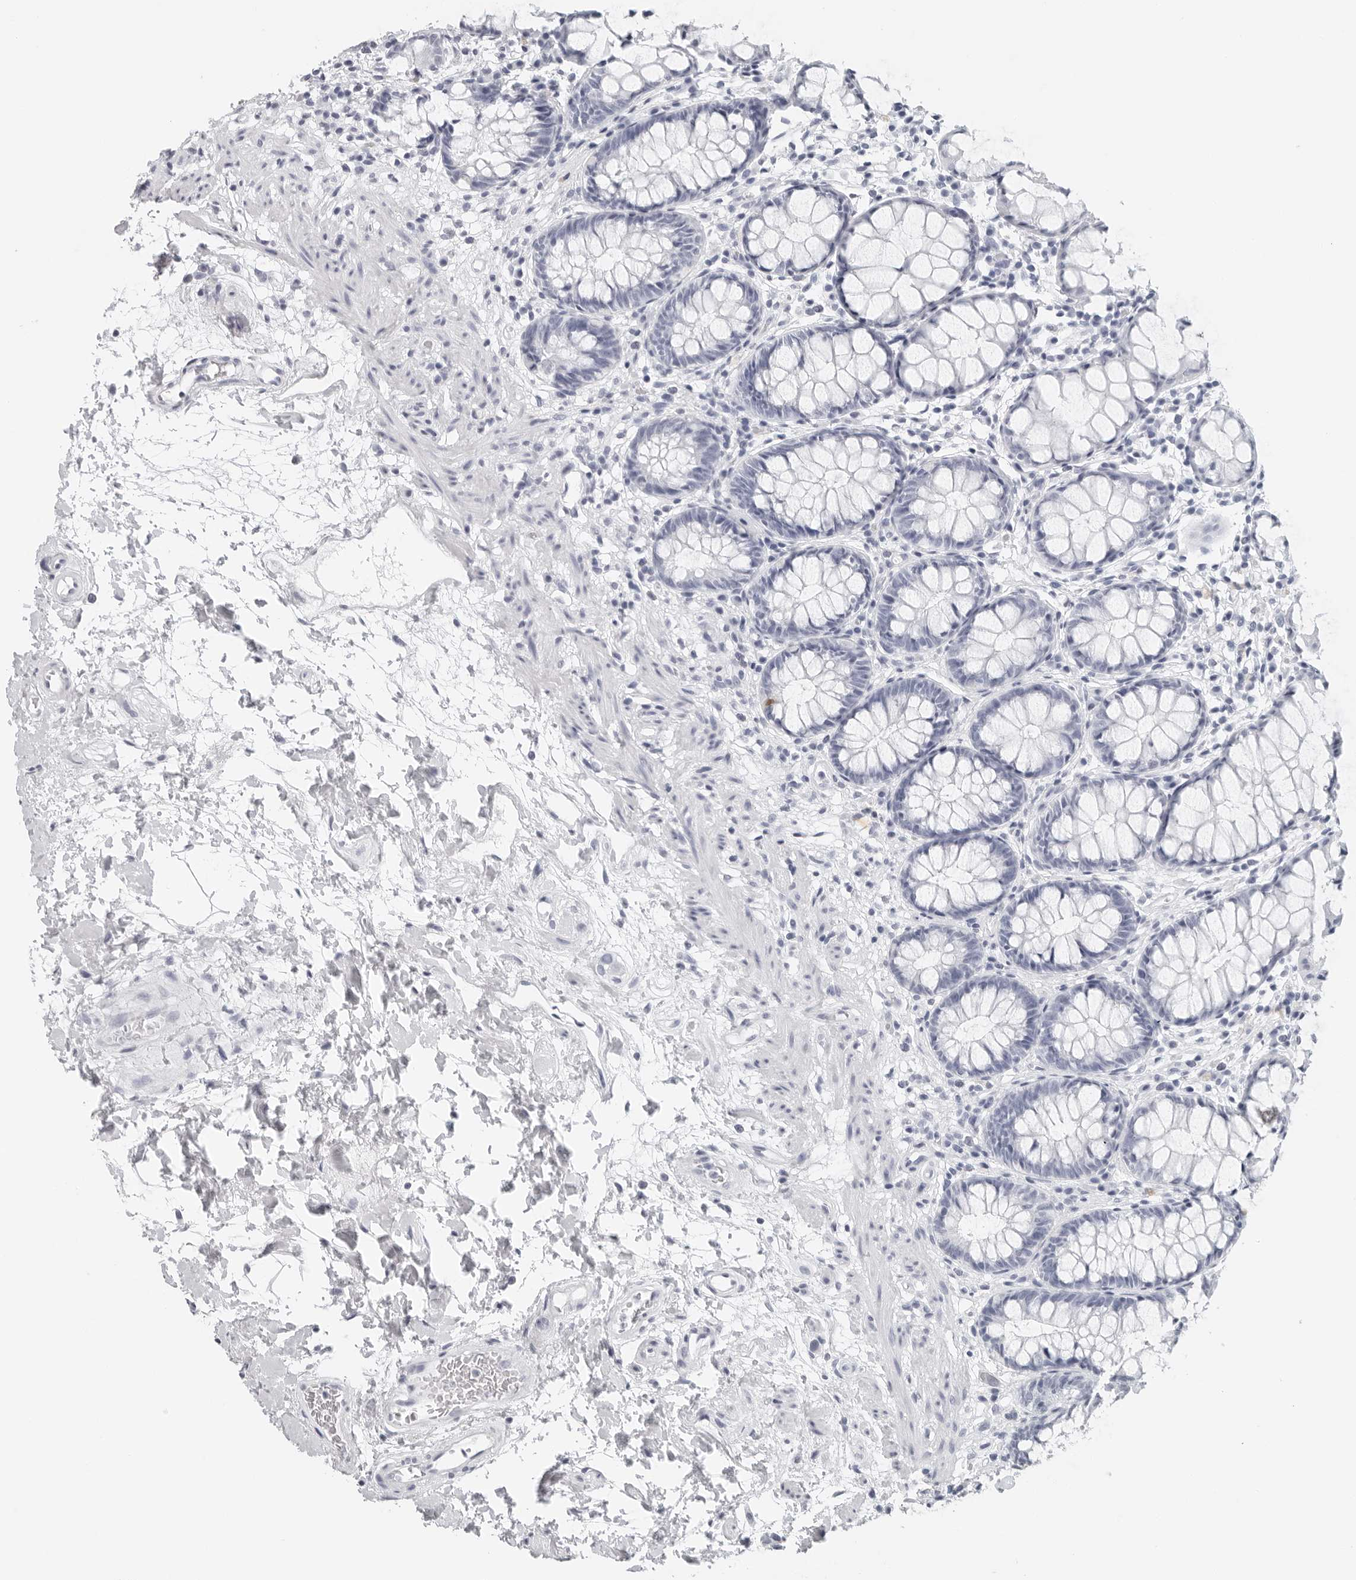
{"staining": {"intensity": "negative", "quantity": "none", "location": "none"}, "tissue": "rectum", "cell_type": "Glandular cells", "image_type": "normal", "snomed": [{"axis": "morphology", "description": "Normal tissue, NOS"}, {"axis": "topography", "description": "Rectum"}], "caption": "Photomicrograph shows no protein expression in glandular cells of unremarkable rectum.", "gene": "CST1", "patient": {"sex": "male", "age": 64}}